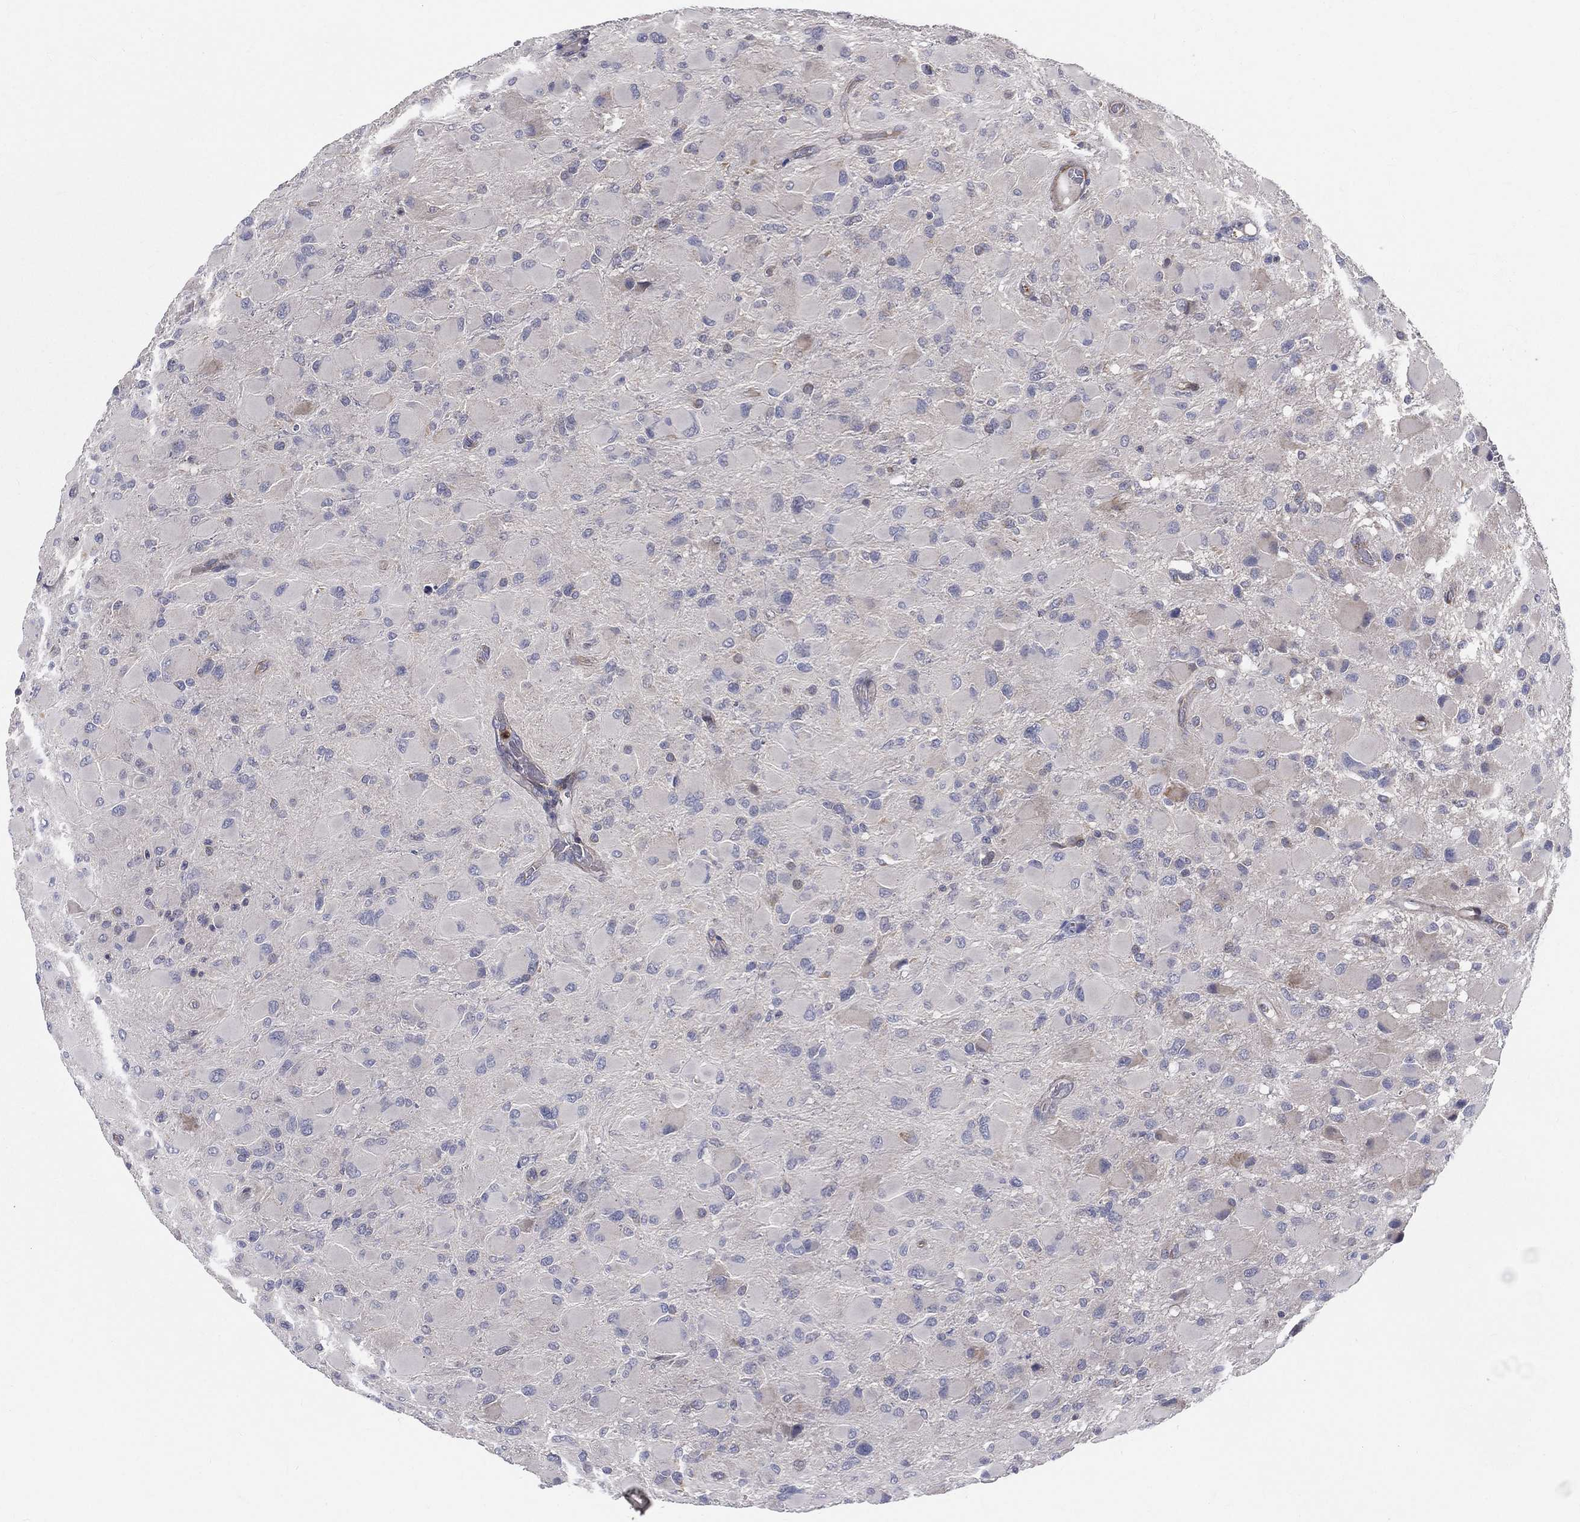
{"staining": {"intensity": "negative", "quantity": "none", "location": "none"}, "tissue": "glioma", "cell_type": "Tumor cells", "image_type": "cancer", "snomed": [{"axis": "morphology", "description": "Glioma, malignant, High grade"}, {"axis": "topography", "description": "Cerebral cortex"}], "caption": "Immunohistochemistry (IHC) image of human malignant glioma (high-grade) stained for a protein (brown), which shows no positivity in tumor cells. The staining is performed using DAB (3,3'-diaminobenzidine) brown chromogen with nuclei counter-stained in using hematoxylin.", "gene": "POMZP3", "patient": {"sex": "female", "age": 36}}